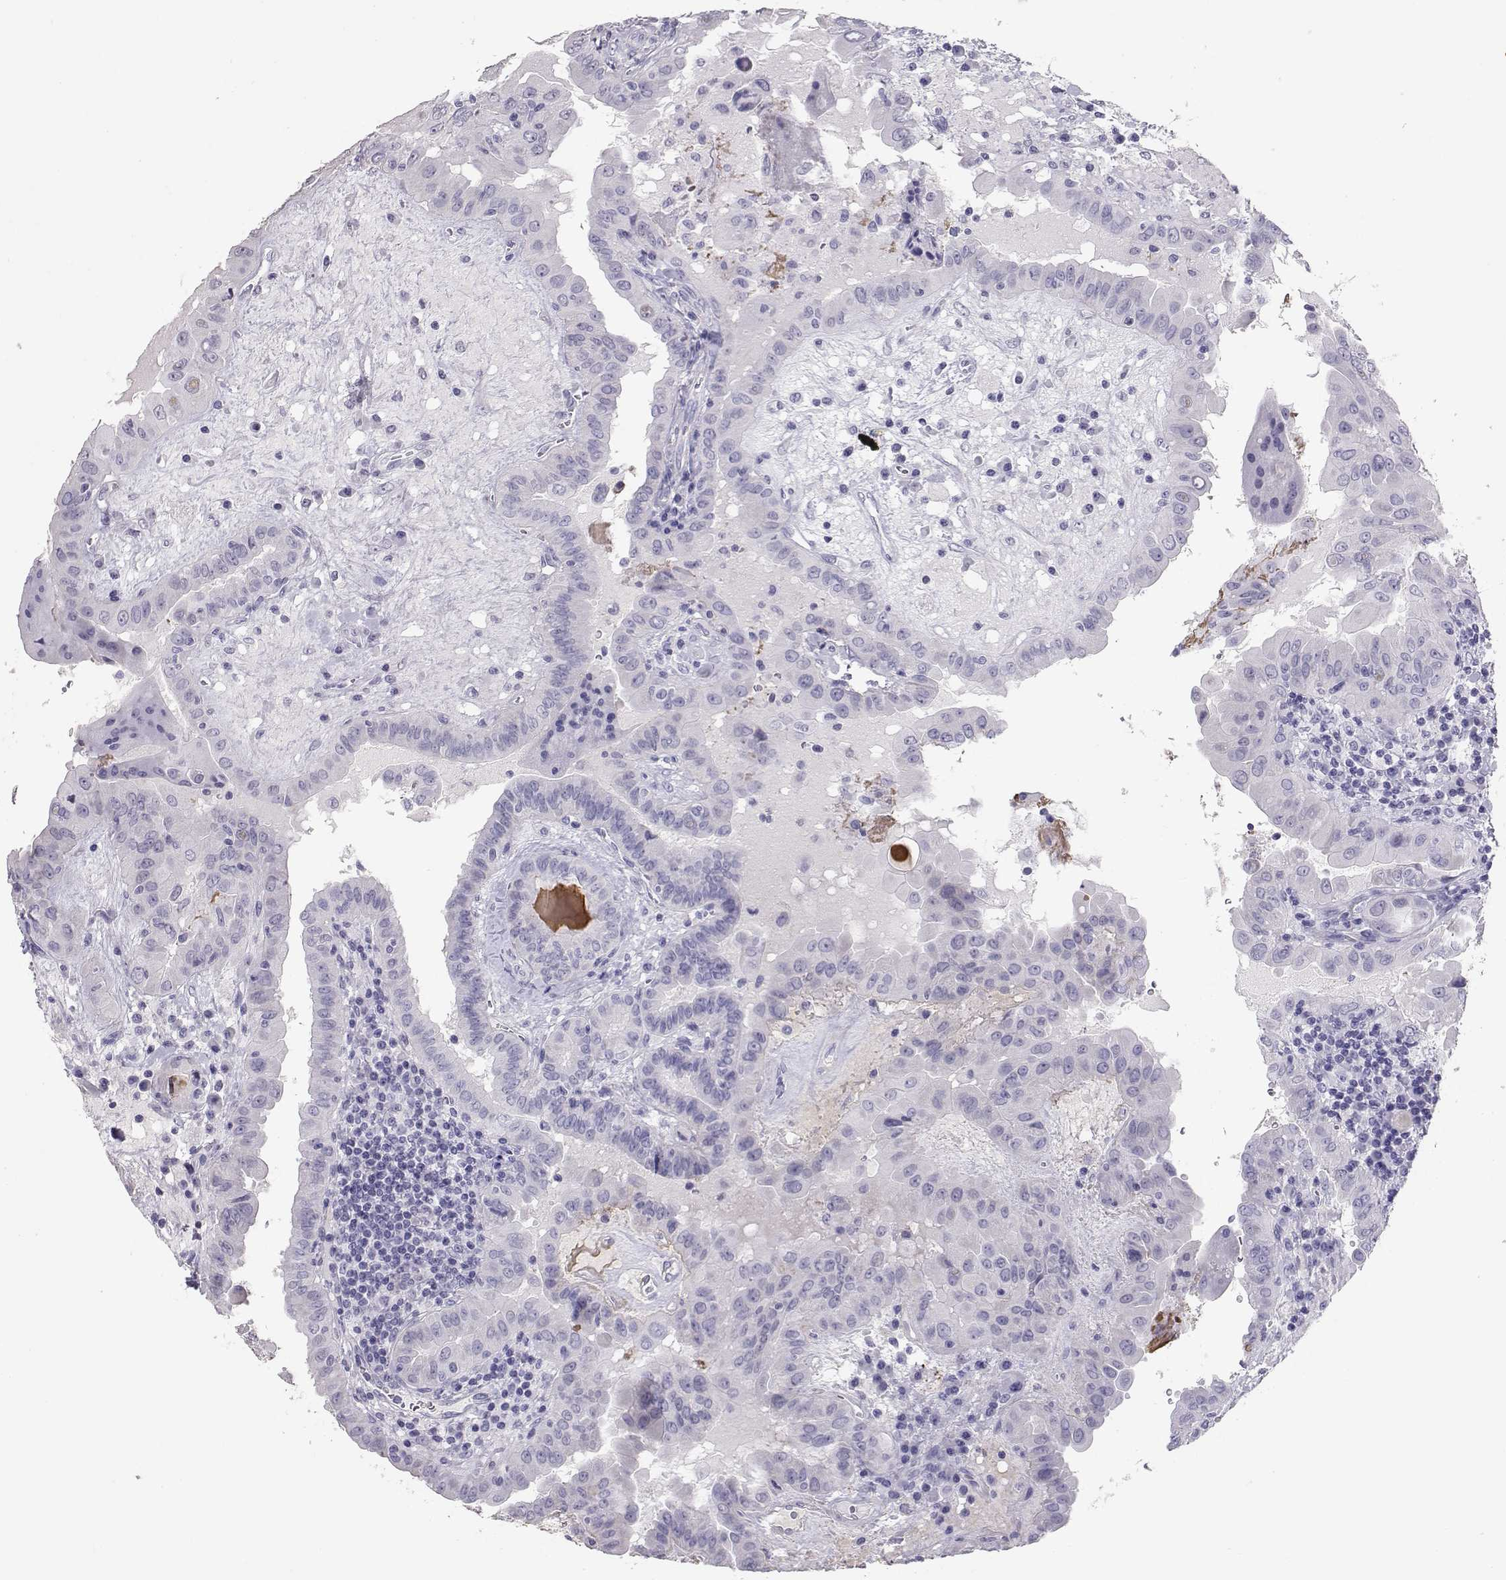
{"staining": {"intensity": "negative", "quantity": "none", "location": "none"}, "tissue": "thyroid cancer", "cell_type": "Tumor cells", "image_type": "cancer", "snomed": [{"axis": "morphology", "description": "Papillary adenocarcinoma, NOS"}, {"axis": "topography", "description": "Thyroid gland"}], "caption": "Protein analysis of thyroid cancer shows no significant expression in tumor cells.", "gene": "PMCH", "patient": {"sex": "female", "age": 37}}